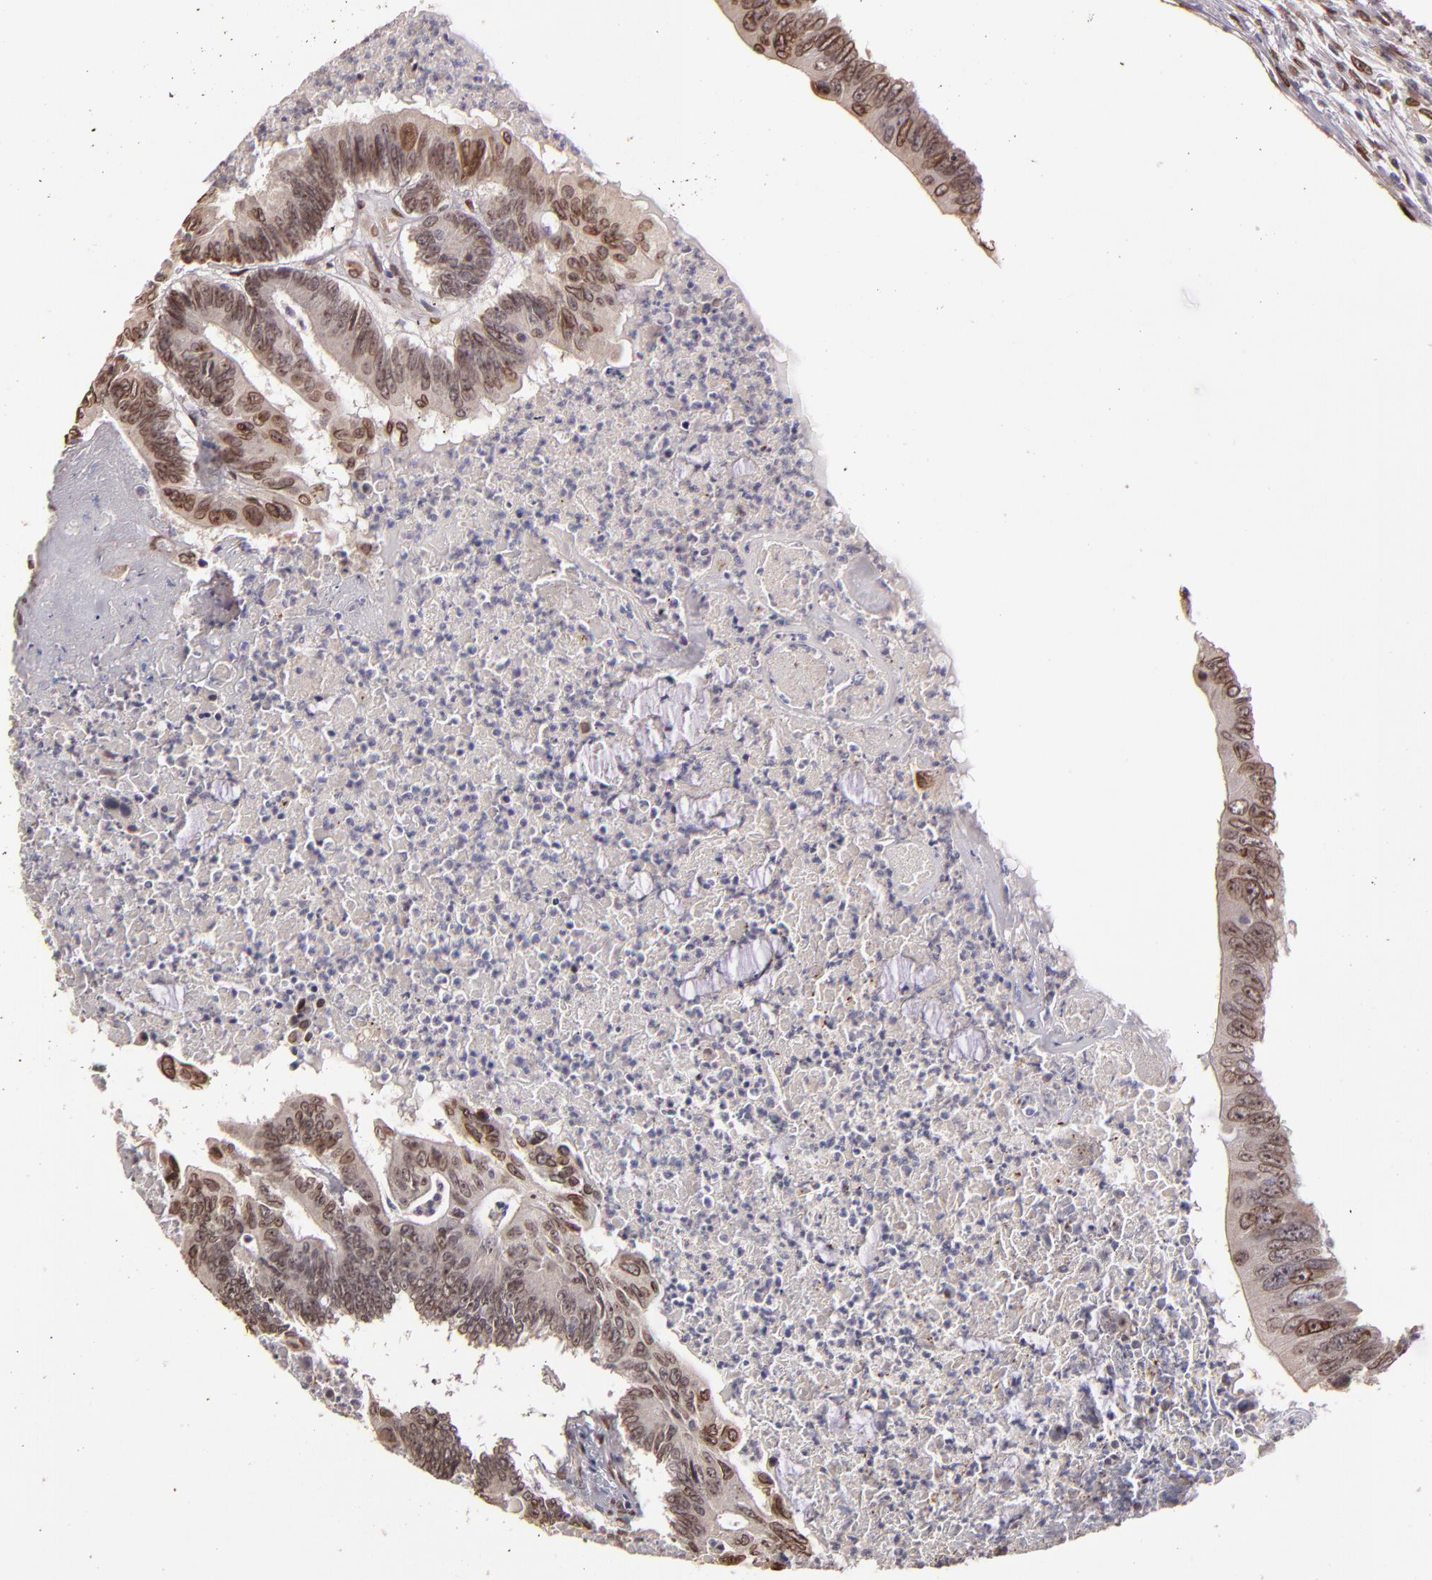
{"staining": {"intensity": "moderate", "quantity": ">75%", "location": "cytoplasmic/membranous,nuclear"}, "tissue": "colorectal cancer", "cell_type": "Tumor cells", "image_type": "cancer", "snomed": [{"axis": "morphology", "description": "Adenocarcinoma, NOS"}, {"axis": "topography", "description": "Colon"}], "caption": "DAB (3,3'-diaminobenzidine) immunohistochemical staining of adenocarcinoma (colorectal) reveals moderate cytoplasmic/membranous and nuclear protein expression in approximately >75% of tumor cells.", "gene": "PUM3", "patient": {"sex": "male", "age": 65}}